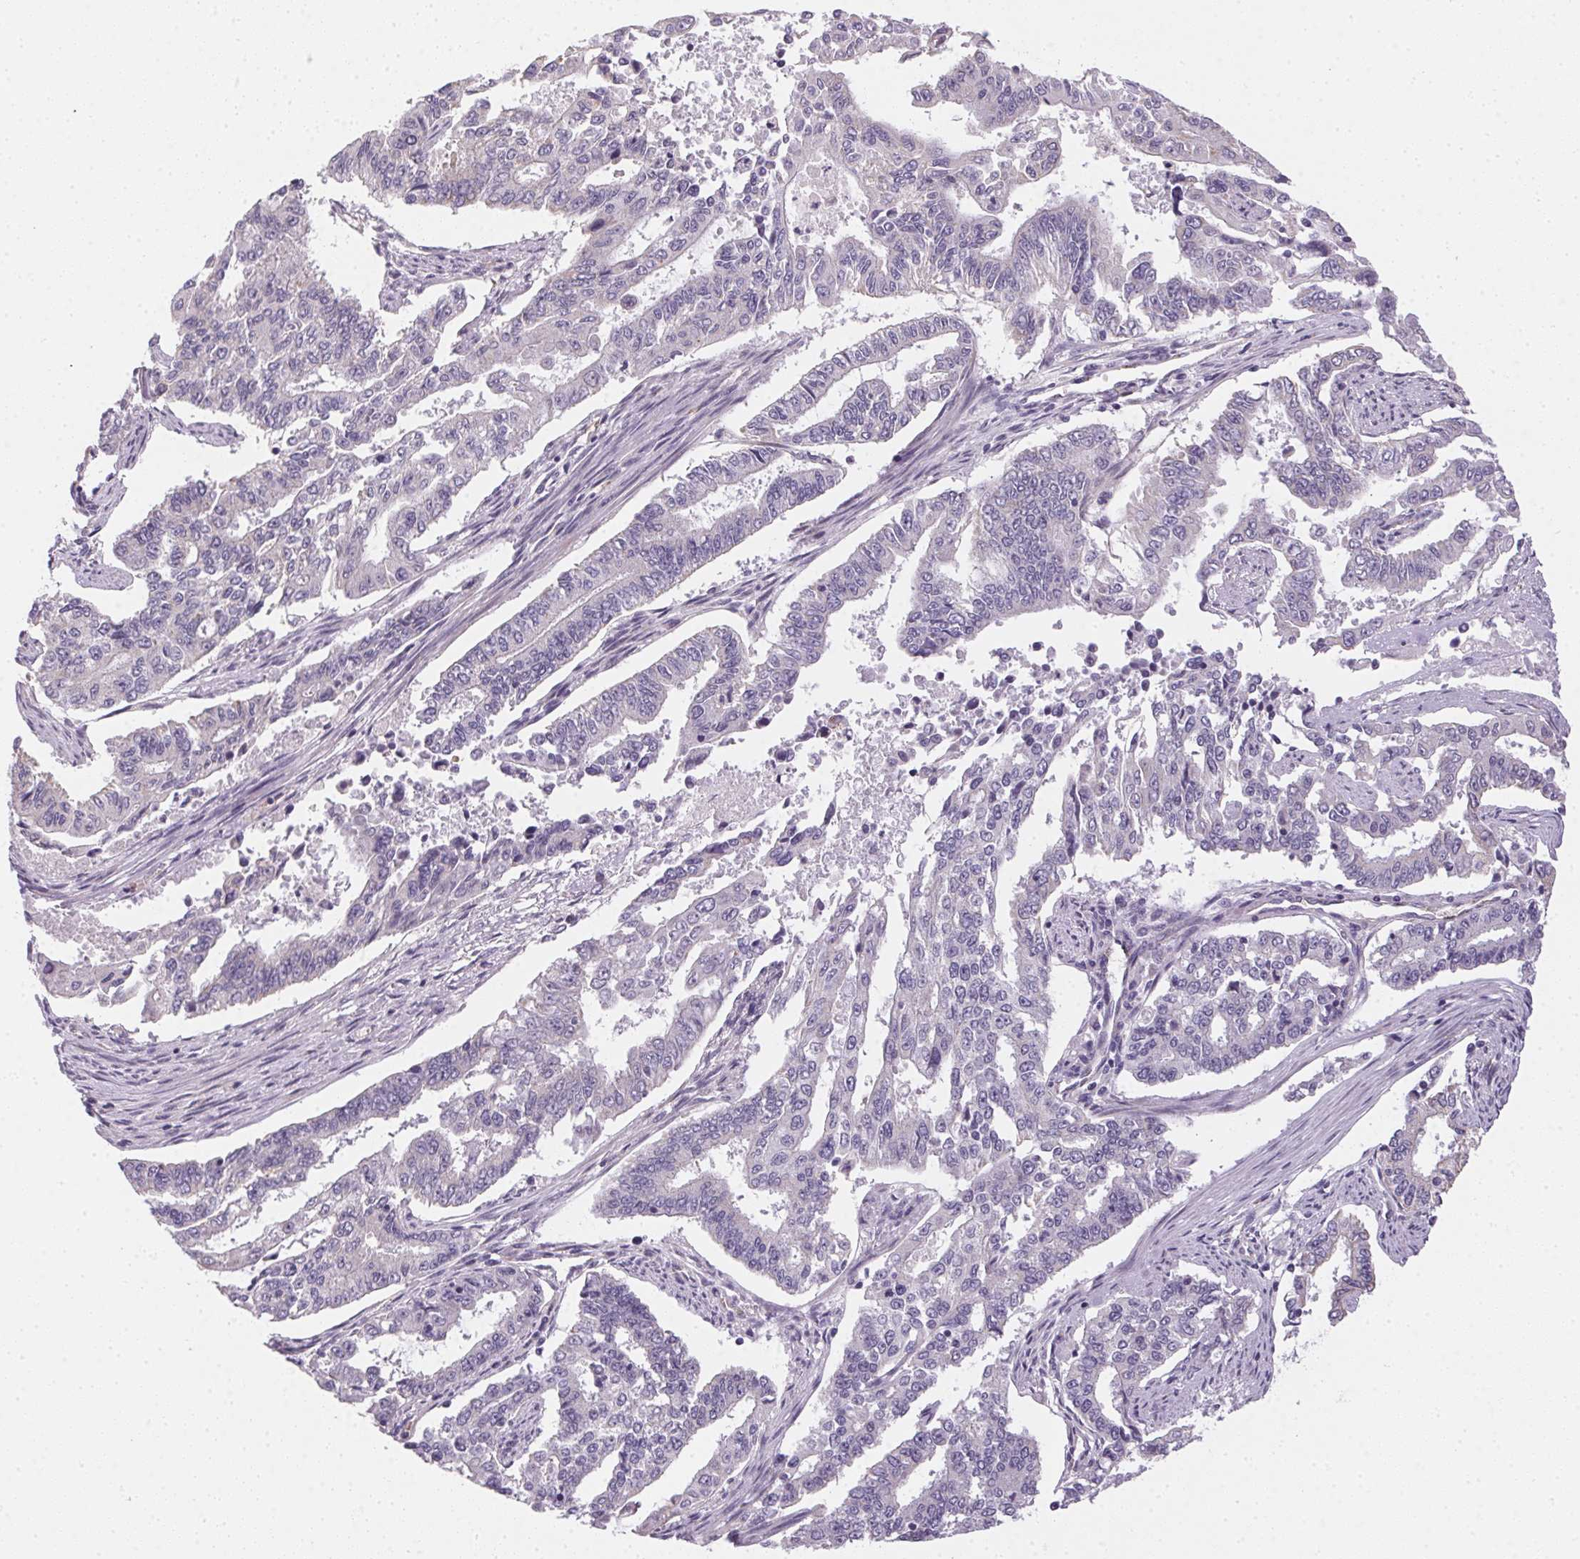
{"staining": {"intensity": "negative", "quantity": "none", "location": "none"}, "tissue": "endometrial cancer", "cell_type": "Tumor cells", "image_type": "cancer", "snomed": [{"axis": "morphology", "description": "Adenocarcinoma, NOS"}, {"axis": "topography", "description": "Uterus"}], "caption": "Tumor cells show no significant protein positivity in endometrial cancer (adenocarcinoma).", "gene": "SMYD1", "patient": {"sex": "female", "age": 59}}